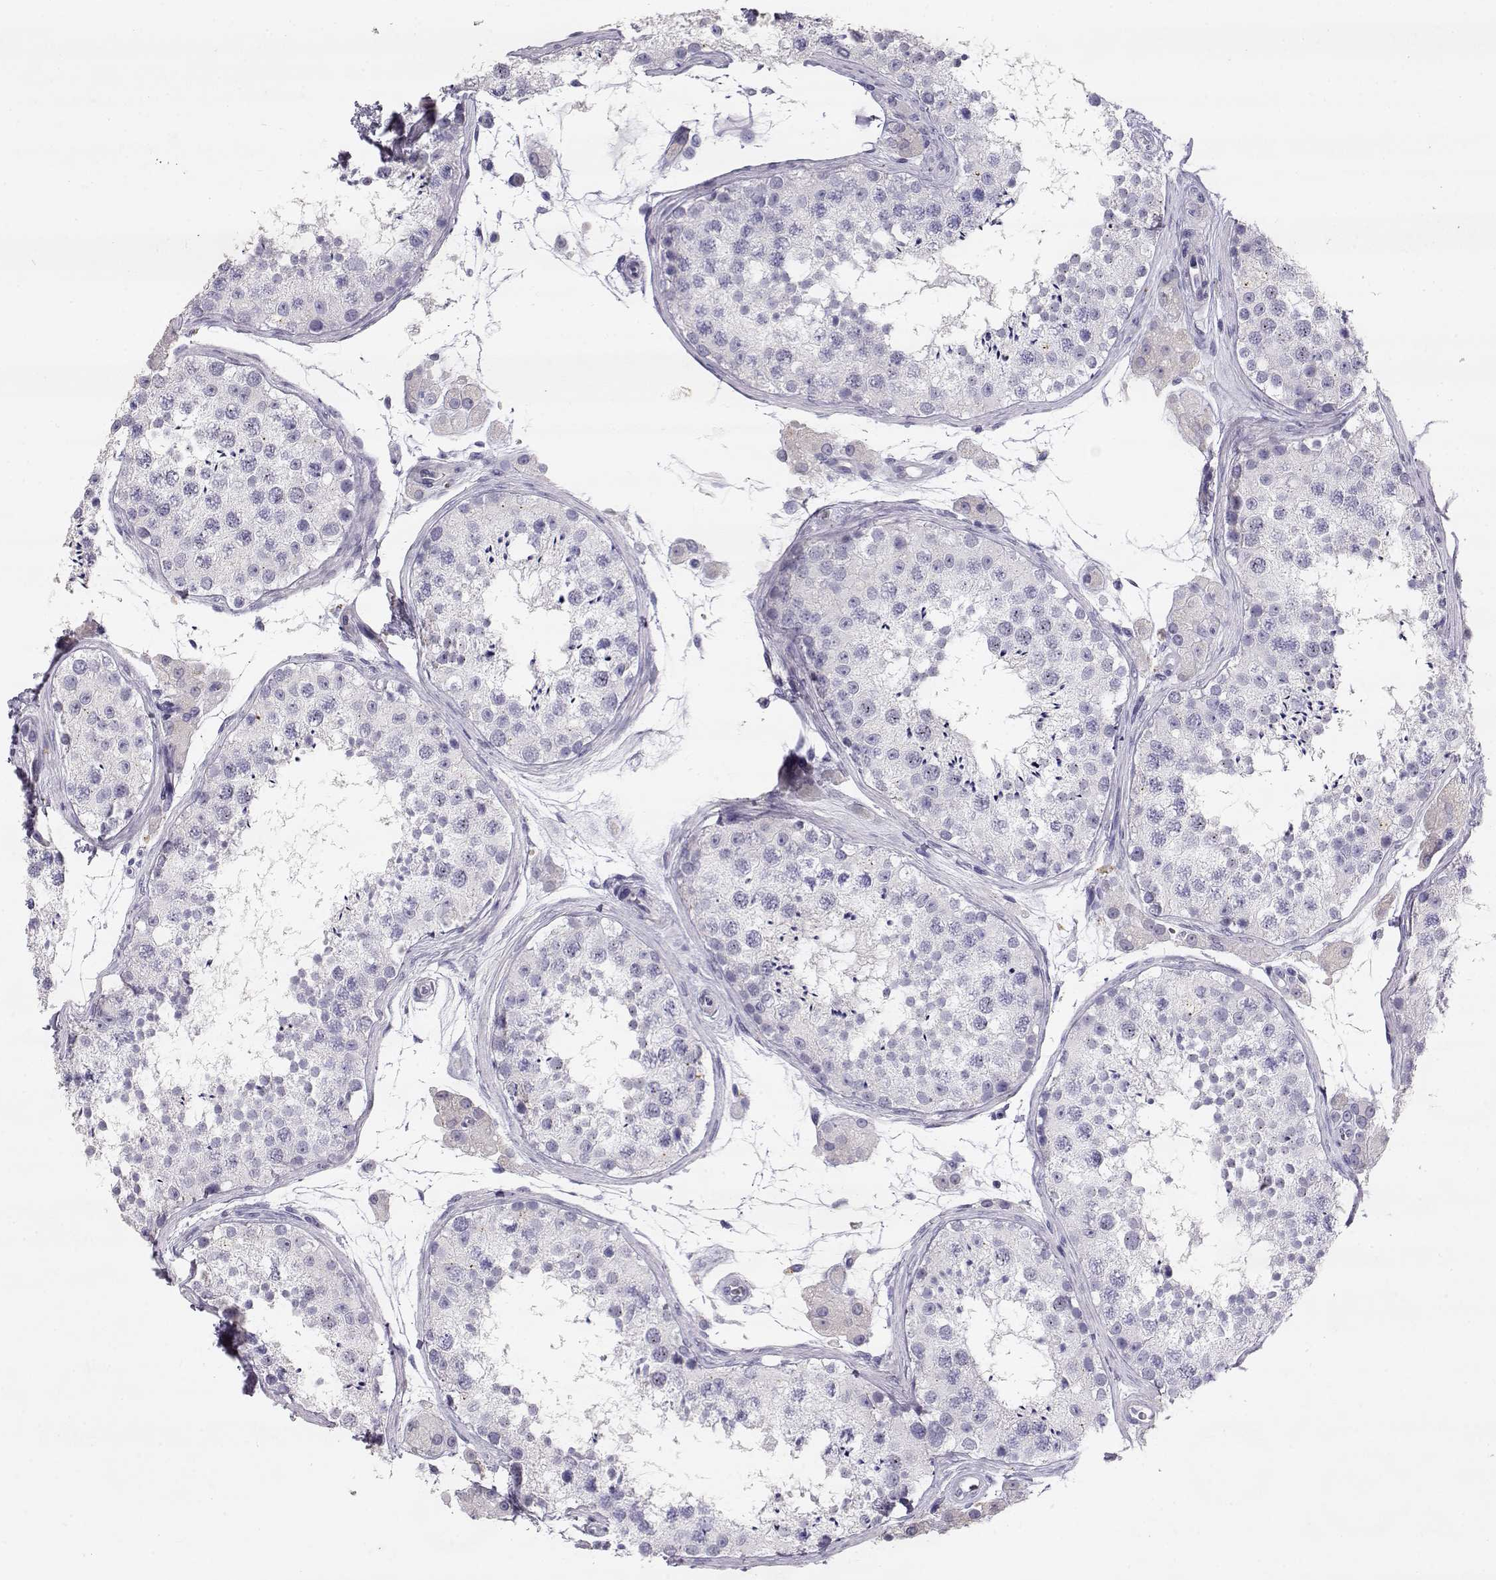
{"staining": {"intensity": "negative", "quantity": "none", "location": "none"}, "tissue": "testis", "cell_type": "Cells in seminiferous ducts", "image_type": "normal", "snomed": [{"axis": "morphology", "description": "Normal tissue, NOS"}, {"axis": "topography", "description": "Testis"}], "caption": "High magnification brightfield microscopy of benign testis stained with DAB (brown) and counterstained with hematoxylin (blue): cells in seminiferous ducts show no significant staining. (Brightfield microscopy of DAB immunohistochemistry (IHC) at high magnification).", "gene": "RD3", "patient": {"sex": "male", "age": 41}}